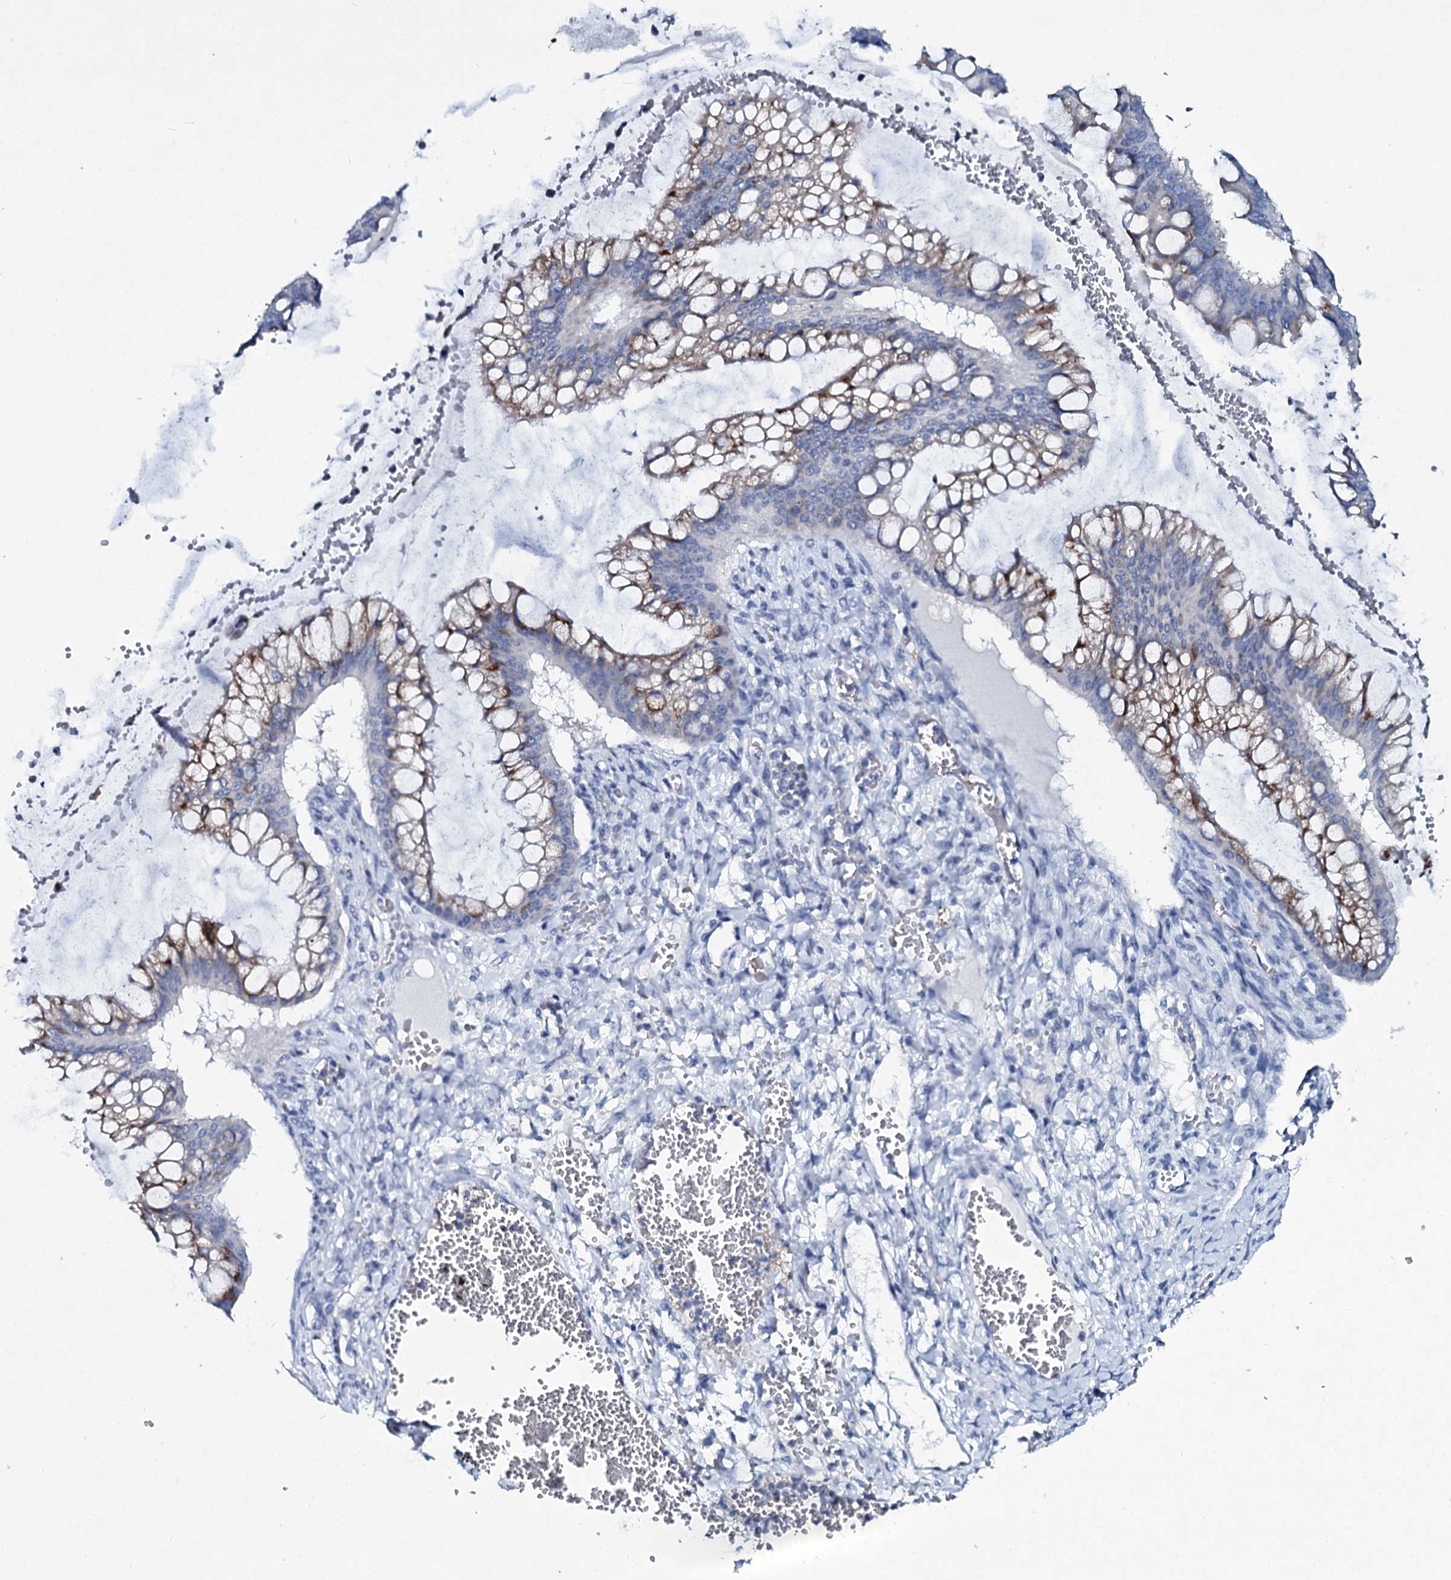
{"staining": {"intensity": "moderate", "quantity": "<25%", "location": "cytoplasmic/membranous"}, "tissue": "ovarian cancer", "cell_type": "Tumor cells", "image_type": "cancer", "snomed": [{"axis": "morphology", "description": "Cystadenocarcinoma, mucinous, NOS"}, {"axis": "topography", "description": "Ovary"}], "caption": "Ovarian cancer stained with DAB (3,3'-diaminobenzidine) immunohistochemistry (IHC) reveals low levels of moderate cytoplasmic/membranous staining in approximately <25% of tumor cells.", "gene": "TPGS2", "patient": {"sex": "female", "age": 73}}